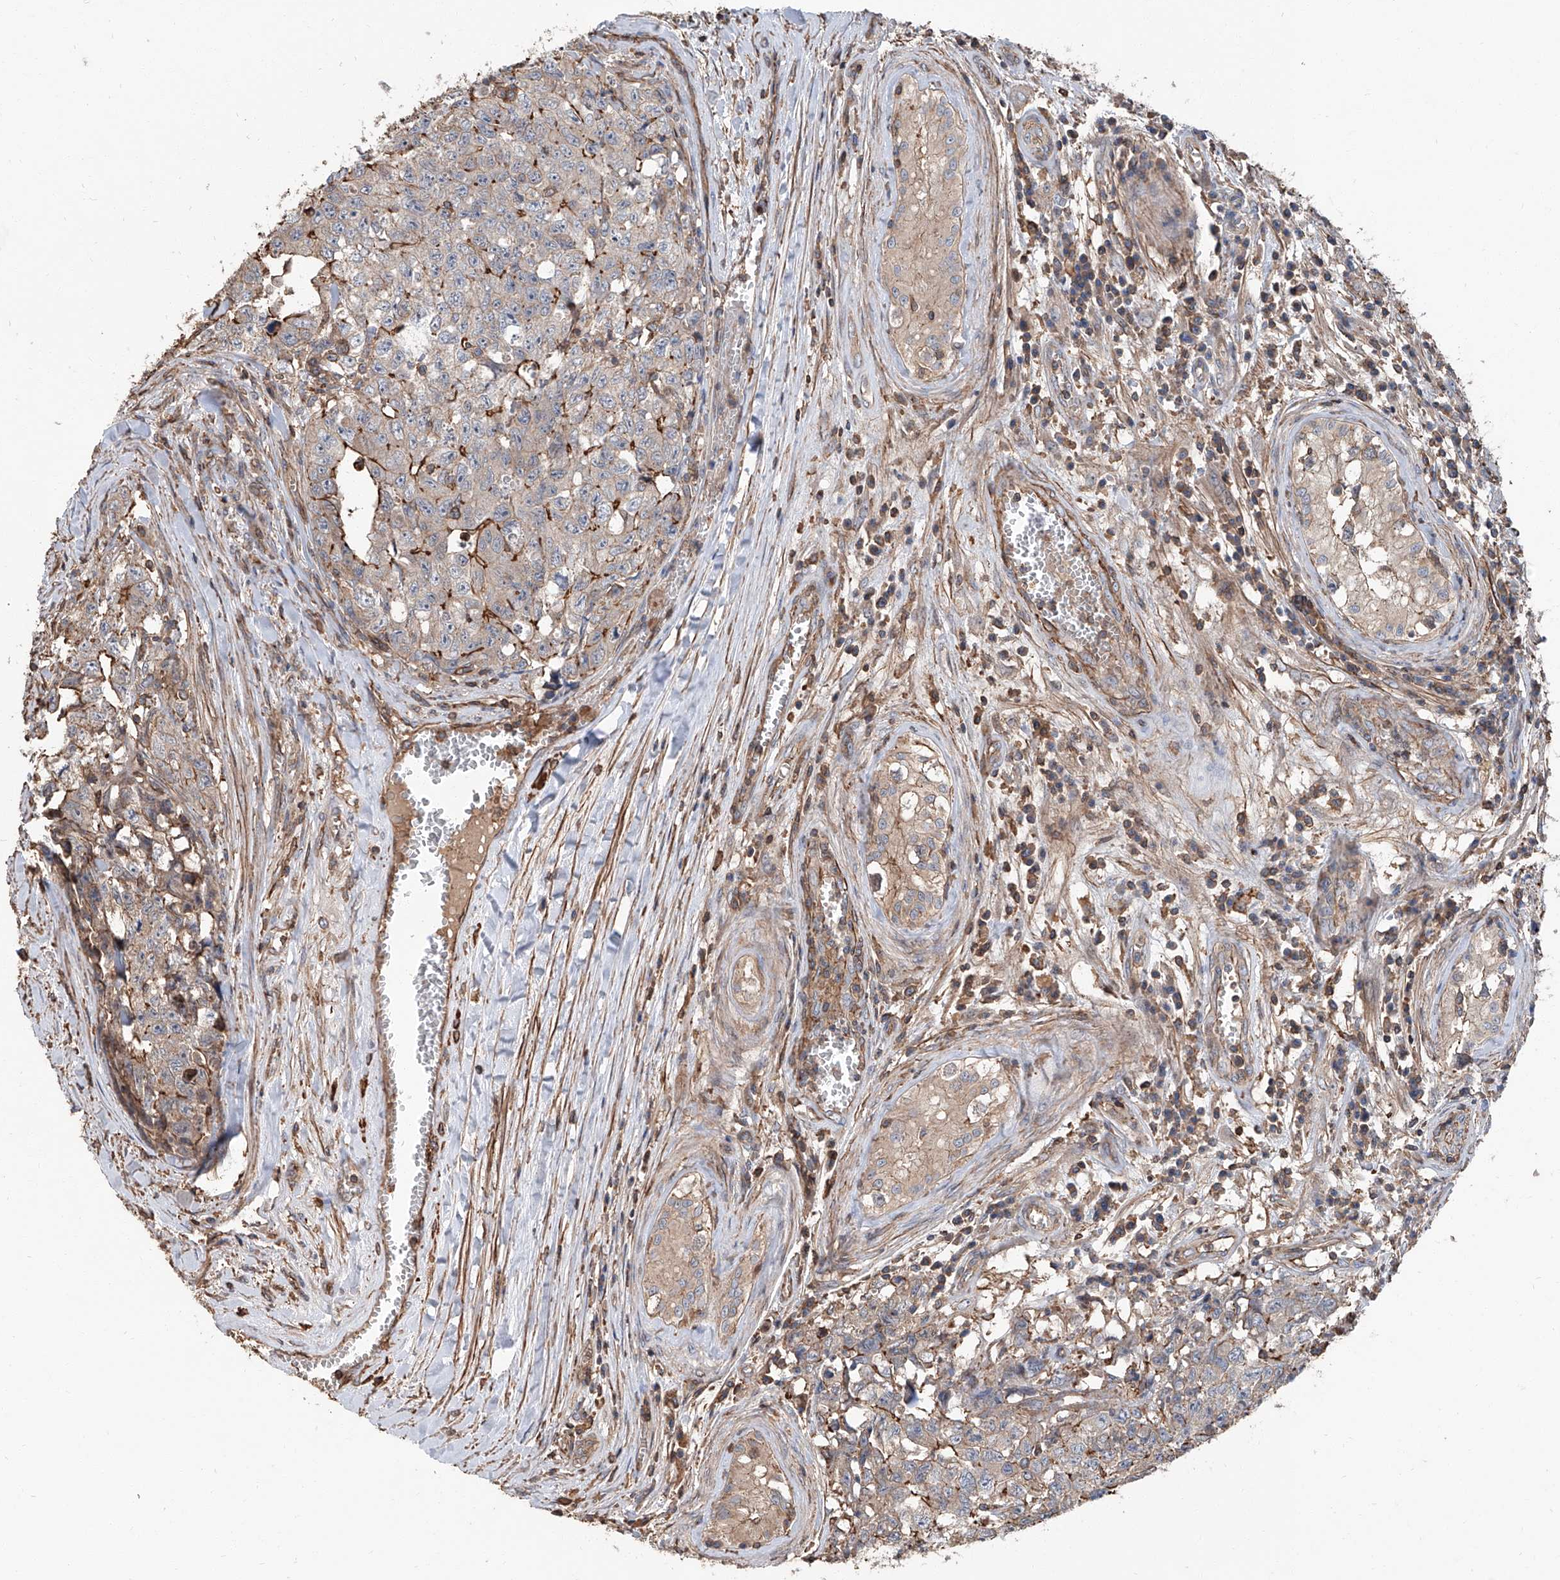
{"staining": {"intensity": "strong", "quantity": "<25%", "location": "cytoplasmic/membranous"}, "tissue": "testis cancer", "cell_type": "Tumor cells", "image_type": "cancer", "snomed": [{"axis": "morphology", "description": "Carcinoma, Embryonal, NOS"}, {"axis": "topography", "description": "Testis"}], "caption": "A histopathology image of human testis cancer stained for a protein displays strong cytoplasmic/membranous brown staining in tumor cells. The protein is shown in brown color, while the nuclei are stained blue.", "gene": "PIEZO2", "patient": {"sex": "male", "age": 28}}